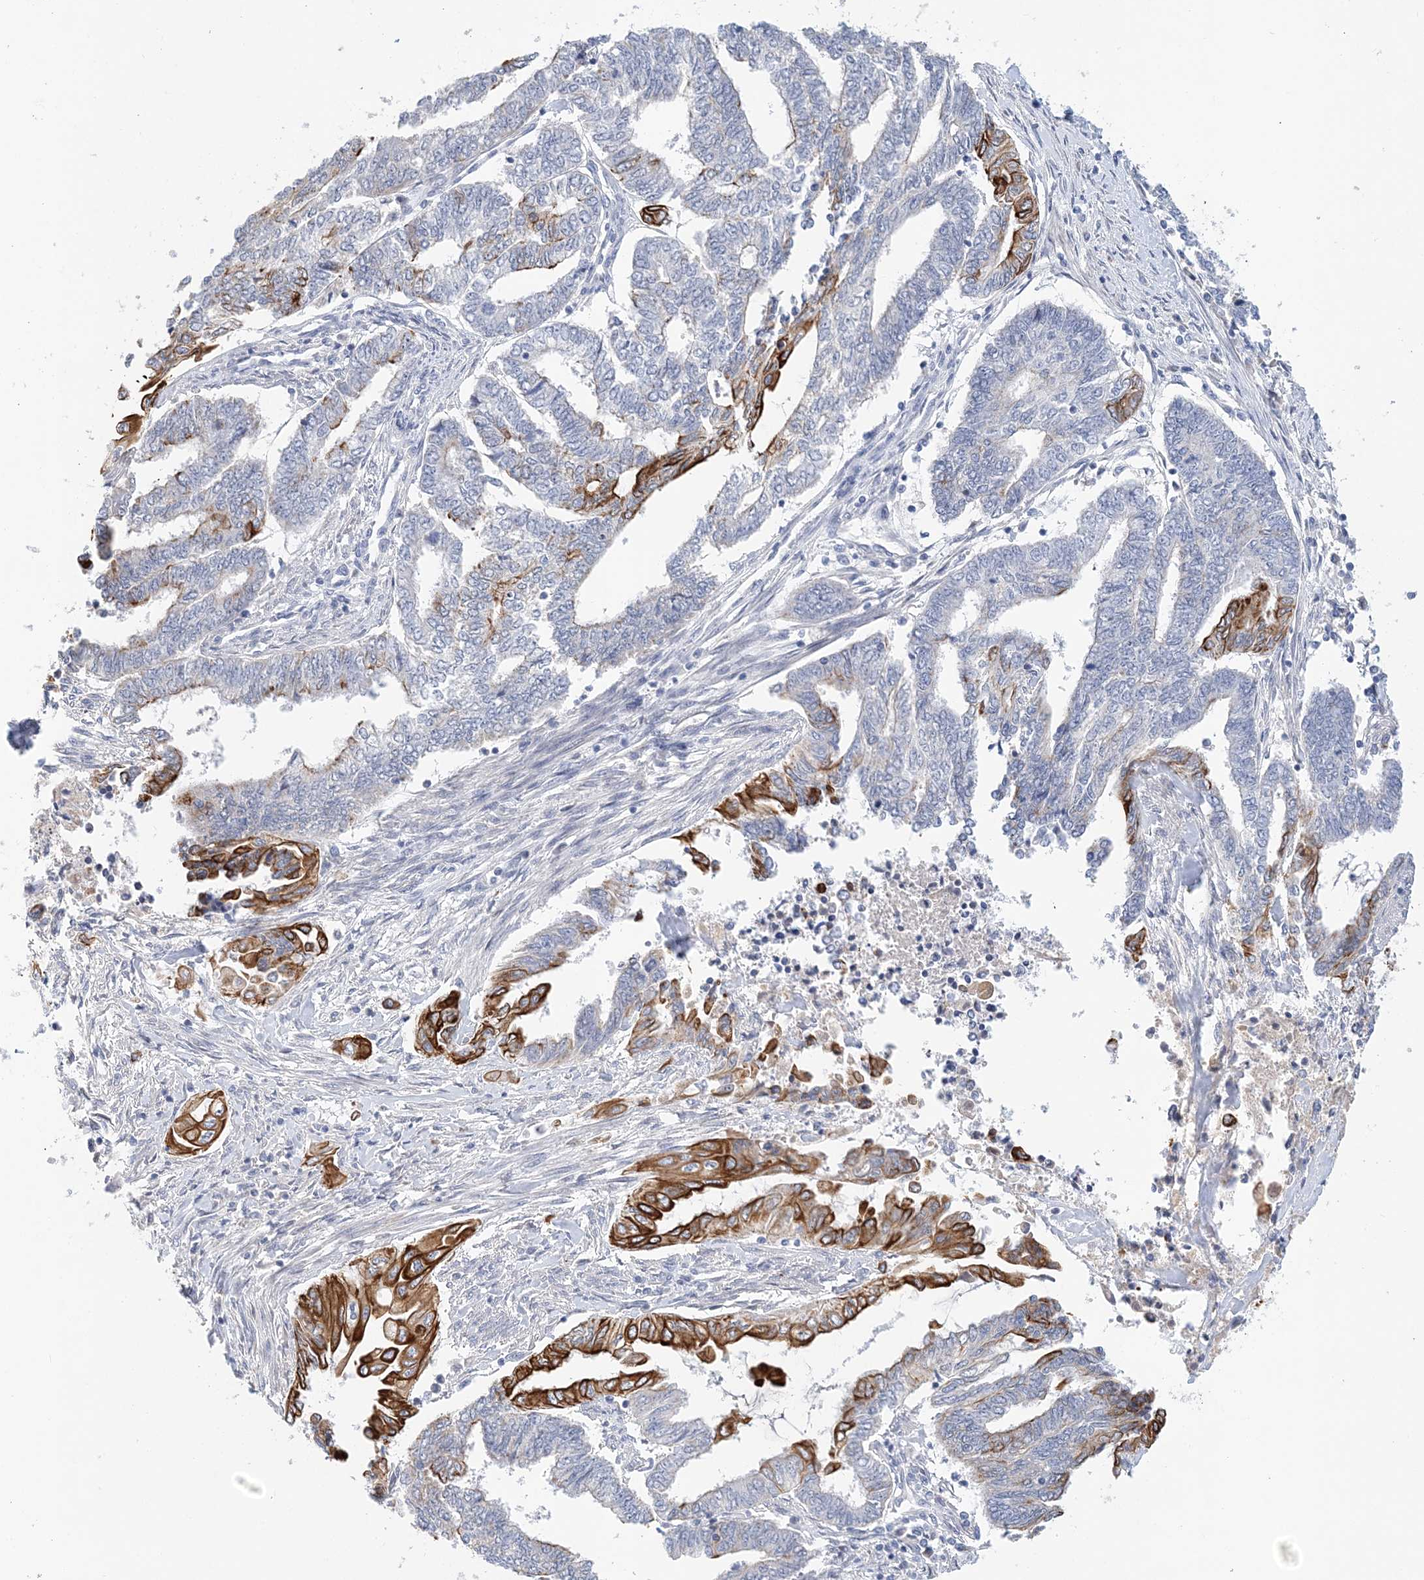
{"staining": {"intensity": "strong", "quantity": "<25%", "location": "cytoplasmic/membranous"}, "tissue": "endometrial cancer", "cell_type": "Tumor cells", "image_type": "cancer", "snomed": [{"axis": "morphology", "description": "Adenocarcinoma, NOS"}, {"axis": "topography", "description": "Uterus"}, {"axis": "topography", "description": "Endometrium"}], "caption": "Protein expression by immunohistochemistry (IHC) reveals strong cytoplasmic/membranous staining in about <25% of tumor cells in endometrial cancer.", "gene": "LRRIQ4", "patient": {"sex": "female", "age": 70}}